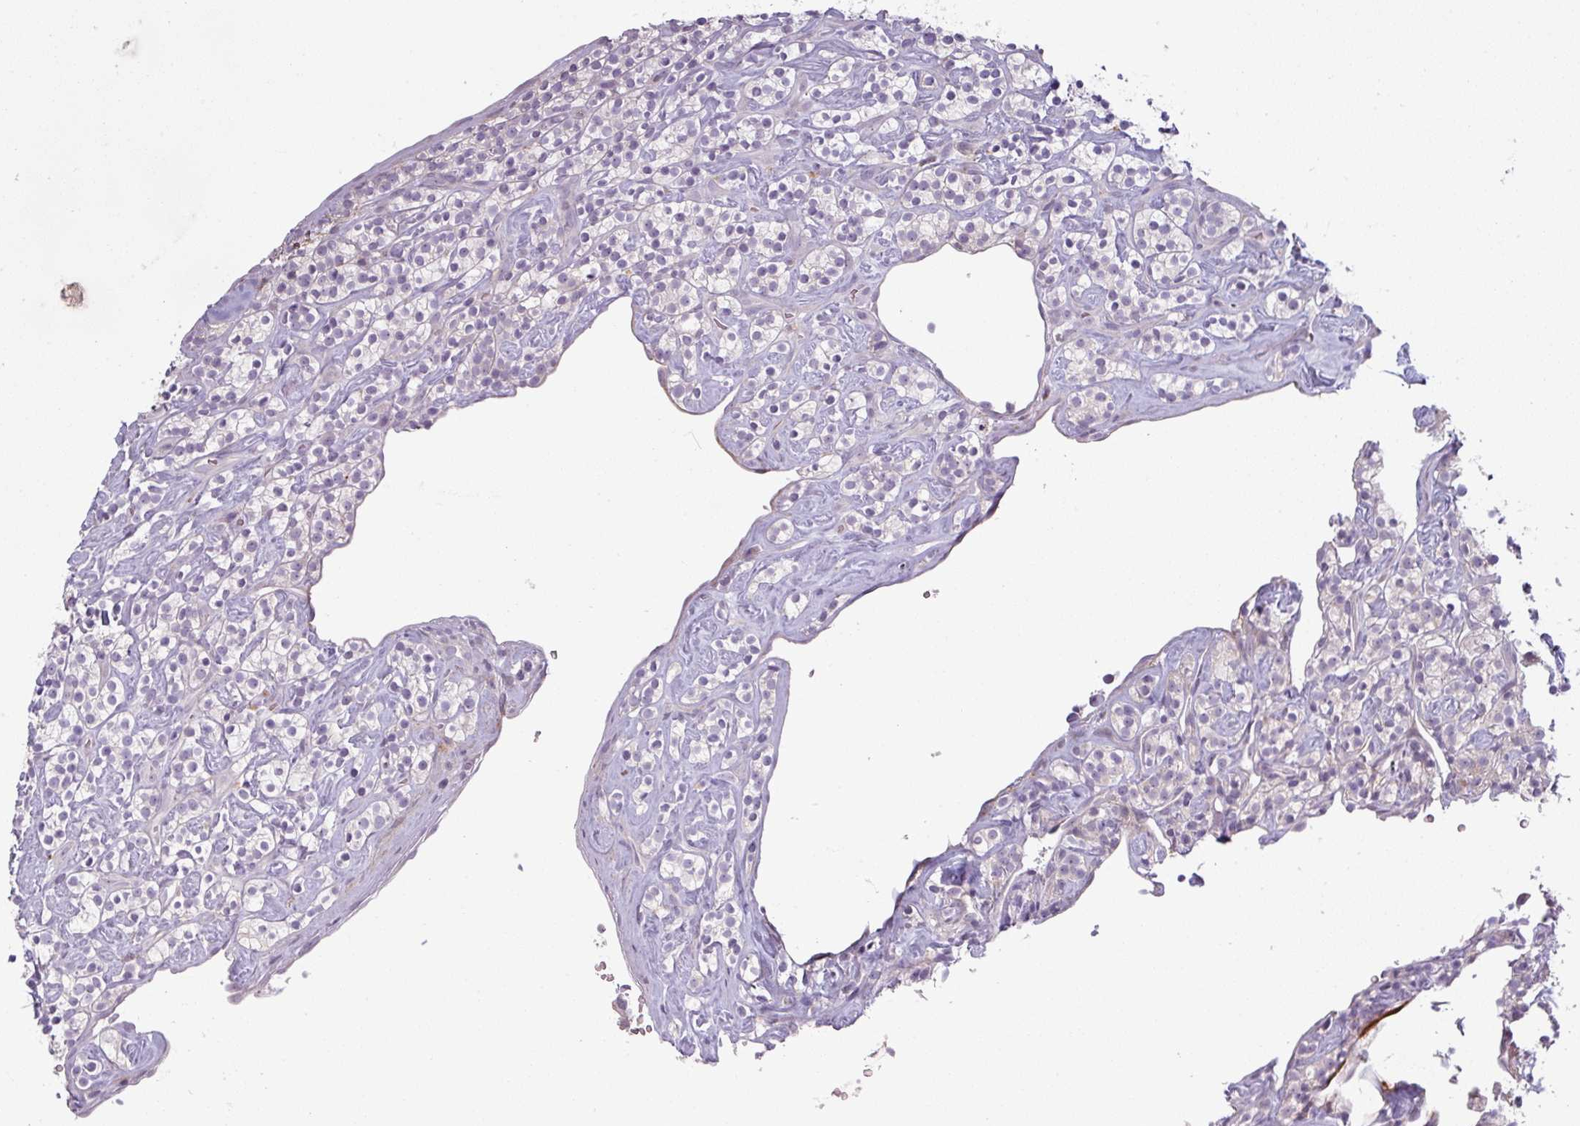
{"staining": {"intensity": "negative", "quantity": "none", "location": "none"}, "tissue": "renal cancer", "cell_type": "Tumor cells", "image_type": "cancer", "snomed": [{"axis": "morphology", "description": "Adenocarcinoma, NOS"}, {"axis": "topography", "description": "Kidney"}], "caption": "High magnification brightfield microscopy of renal cancer stained with DAB (3,3'-diaminobenzidine) (brown) and counterstained with hematoxylin (blue): tumor cells show no significant staining.", "gene": "C2orf16", "patient": {"sex": "male", "age": 77}}